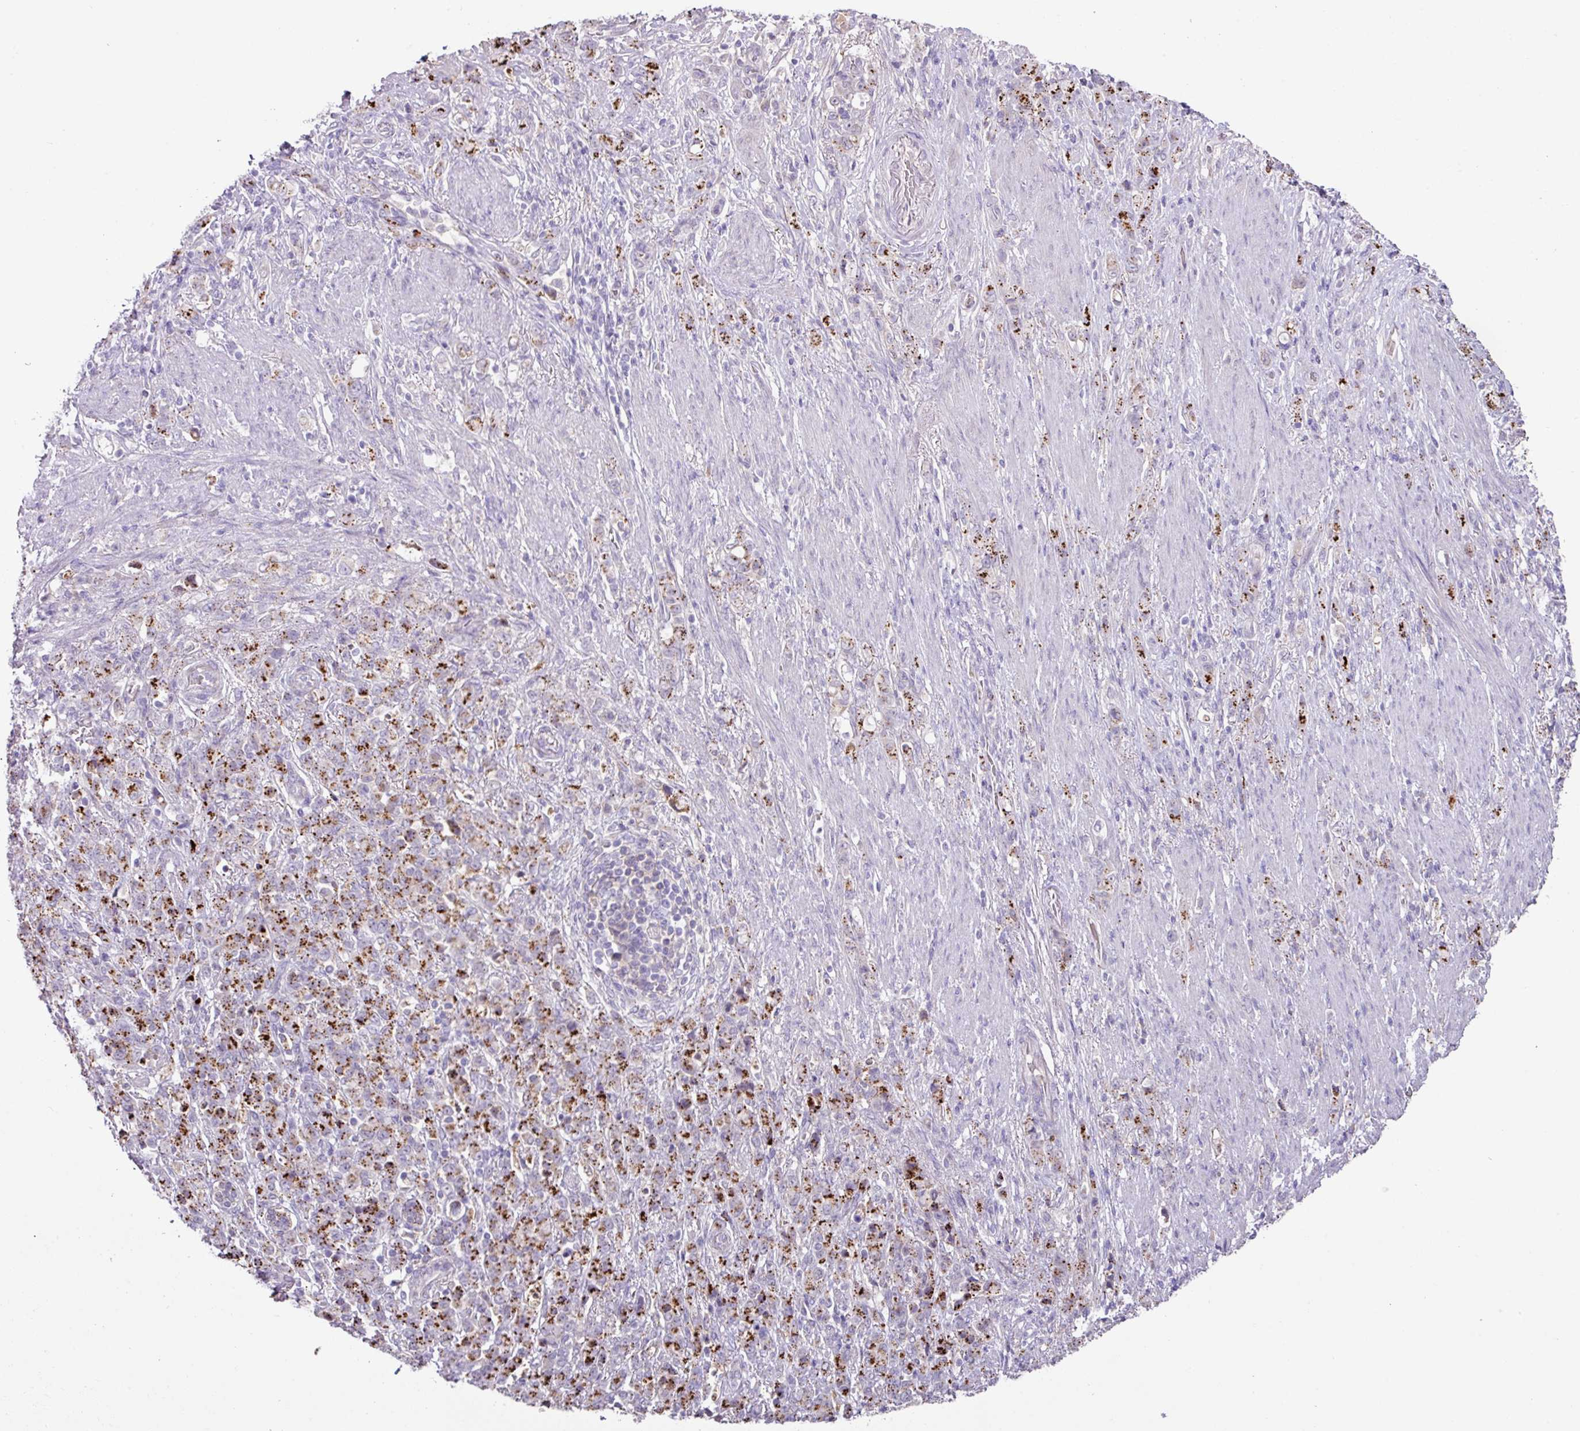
{"staining": {"intensity": "strong", "quantity": "25%-75%", "location": "cytoplasmic/membranous"}, "tissue": "stomach cancer", "cell_type": "Tumor cells", "image_type": "cancer", "snomed": [{"axis": "morphology", "description": "Adenocarcinoma, NOS"}, {"axis": "topography", "description": "Stomach"}], "caption": "There is high levels of strong cytoplasmic/membranous expression in tumor cells of stomach cancer (adenocarcinoma), as demonstrated by immunohistochemical staining (brown color).", "gene": "PLEKHH3", "patient": {"sex": "female", "age": 79}}